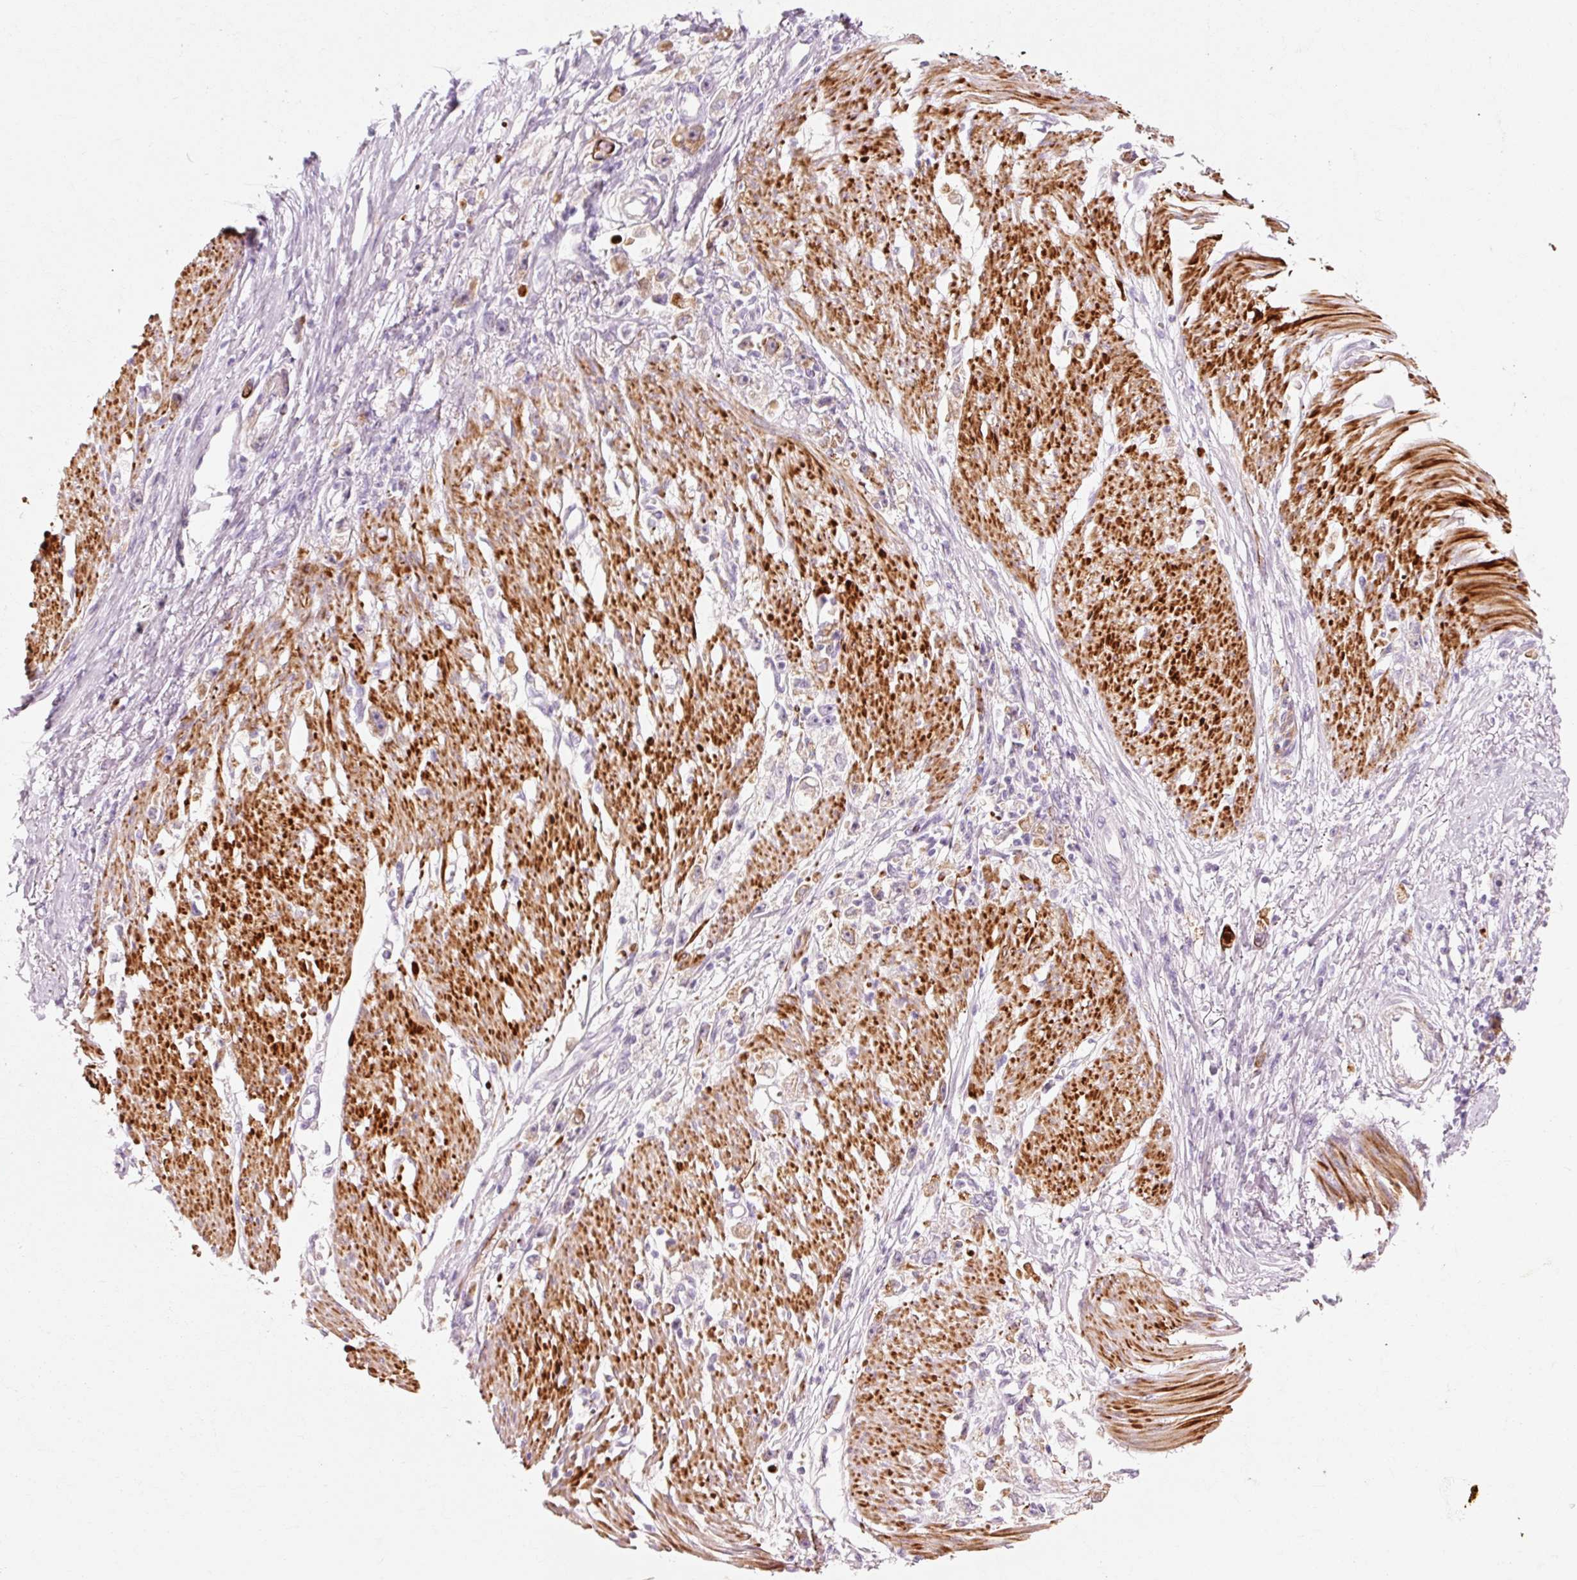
{"staining": {"intensity": "weak", "quantity": "<25%", "location": "cytoplasmic/membranous"}, "tissue": "stomach cancer", "cell_type": "Tumor cells", "image_type": "cancer", "snomed": [{"axis": "morphology", "description": "Adenocarcinoma, NOS"}, {"axis": "topography", "description": "Stomach"}], "caption": "Tumor cells are negative for protein expression in human stomach cancer (adenocarcinoma).", "gene": "TRIM73", "patient": {"sex": "female", "age": 59}}